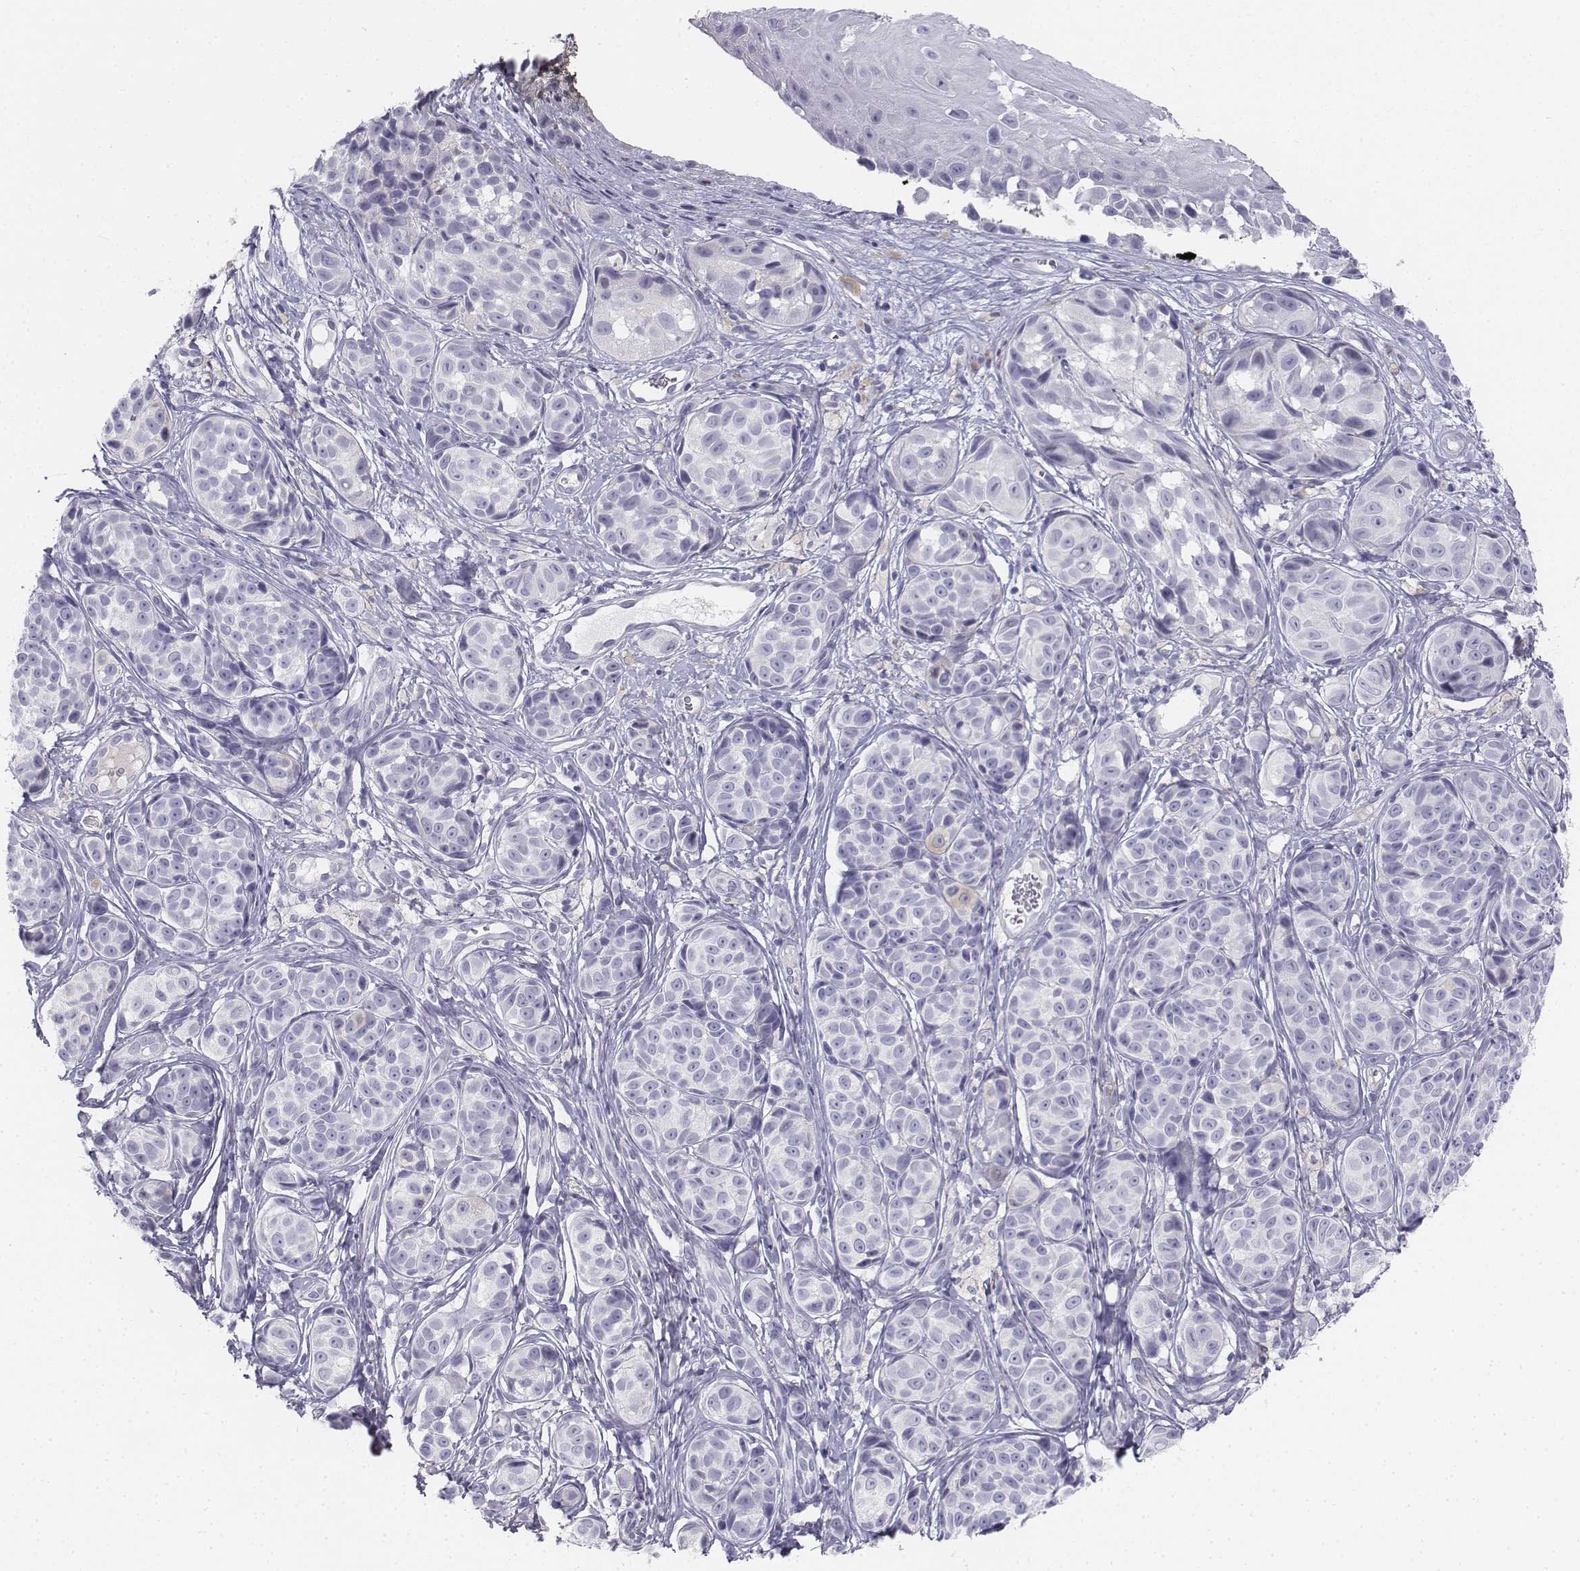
{"staining": {"intensity": "negative", "quantity": "none", "location": "none"}, "tissue": "melanoma", "cell_type": "Tumor cells", "image_type": "cancer", "snomed": [{"axis": "morphology", "description": "Malignant melanoma, NOS"}, {"axis": "topography", "description": "Skin"}], "caption": "This is an IHC image of malignant melanoma. There is no staining in tumor cells.", "gene": "TH", "patient": {"sex": "male", "age": 48}}